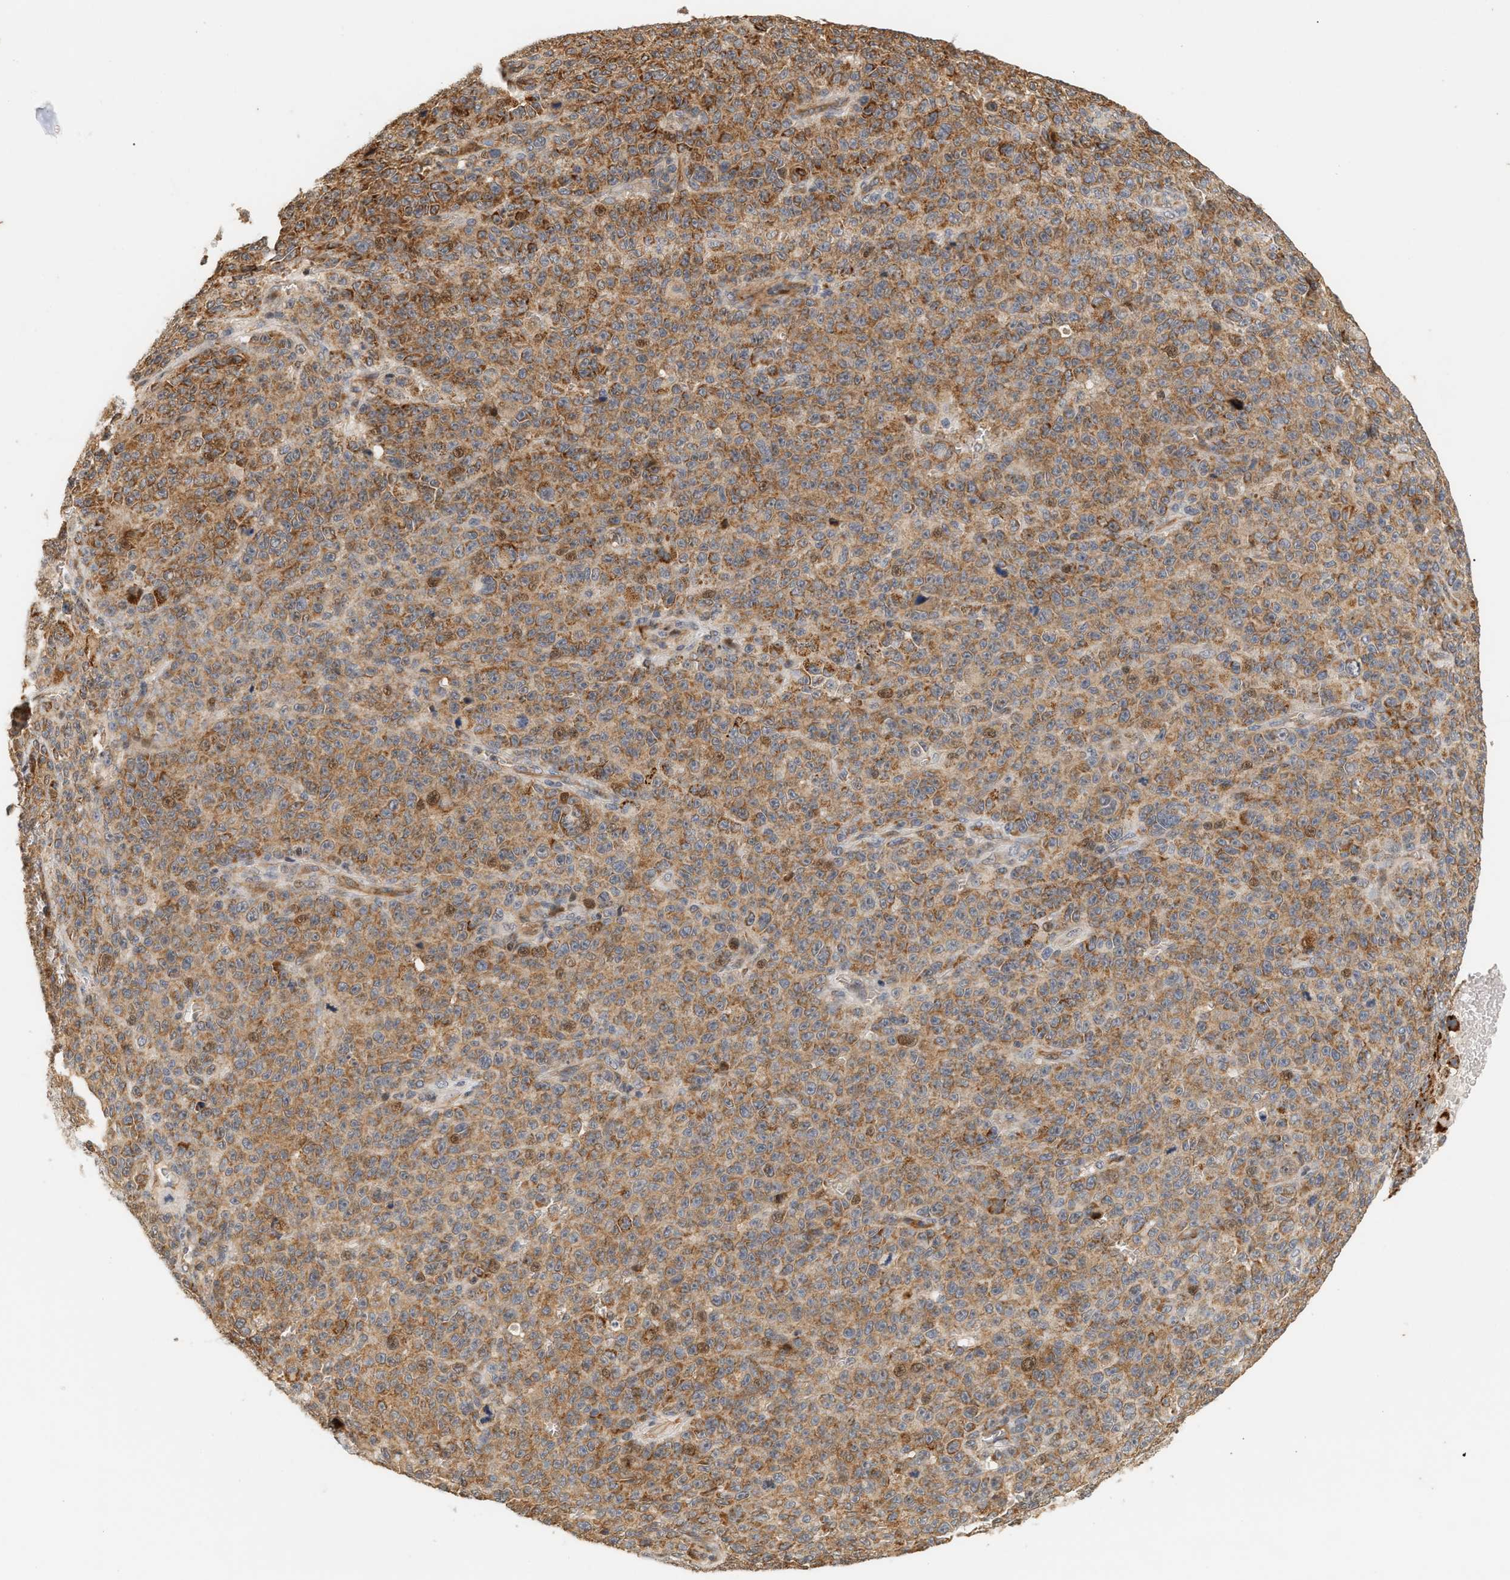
{"staining": {"intensity": "moderate", "quantity": ">75%", "location": "cytoplasmic/membranous"}, "tissue": "melanoma", "cell_type": "Tumor cells", "image_type": "cancer", "snomed": [{"axis": "morphology", "description": "Malignant melanoma, NOS"}, {"axis": "topography", "description": "Skin"}], "caption": "Melanoma tissue shows moderate cytoplasmic/membranous staining in approximately >75% of tumor cells, visualized by immunohistochemistry.", "gene": "PLXND1", "patient": {"sex": "female", "age": 82}}